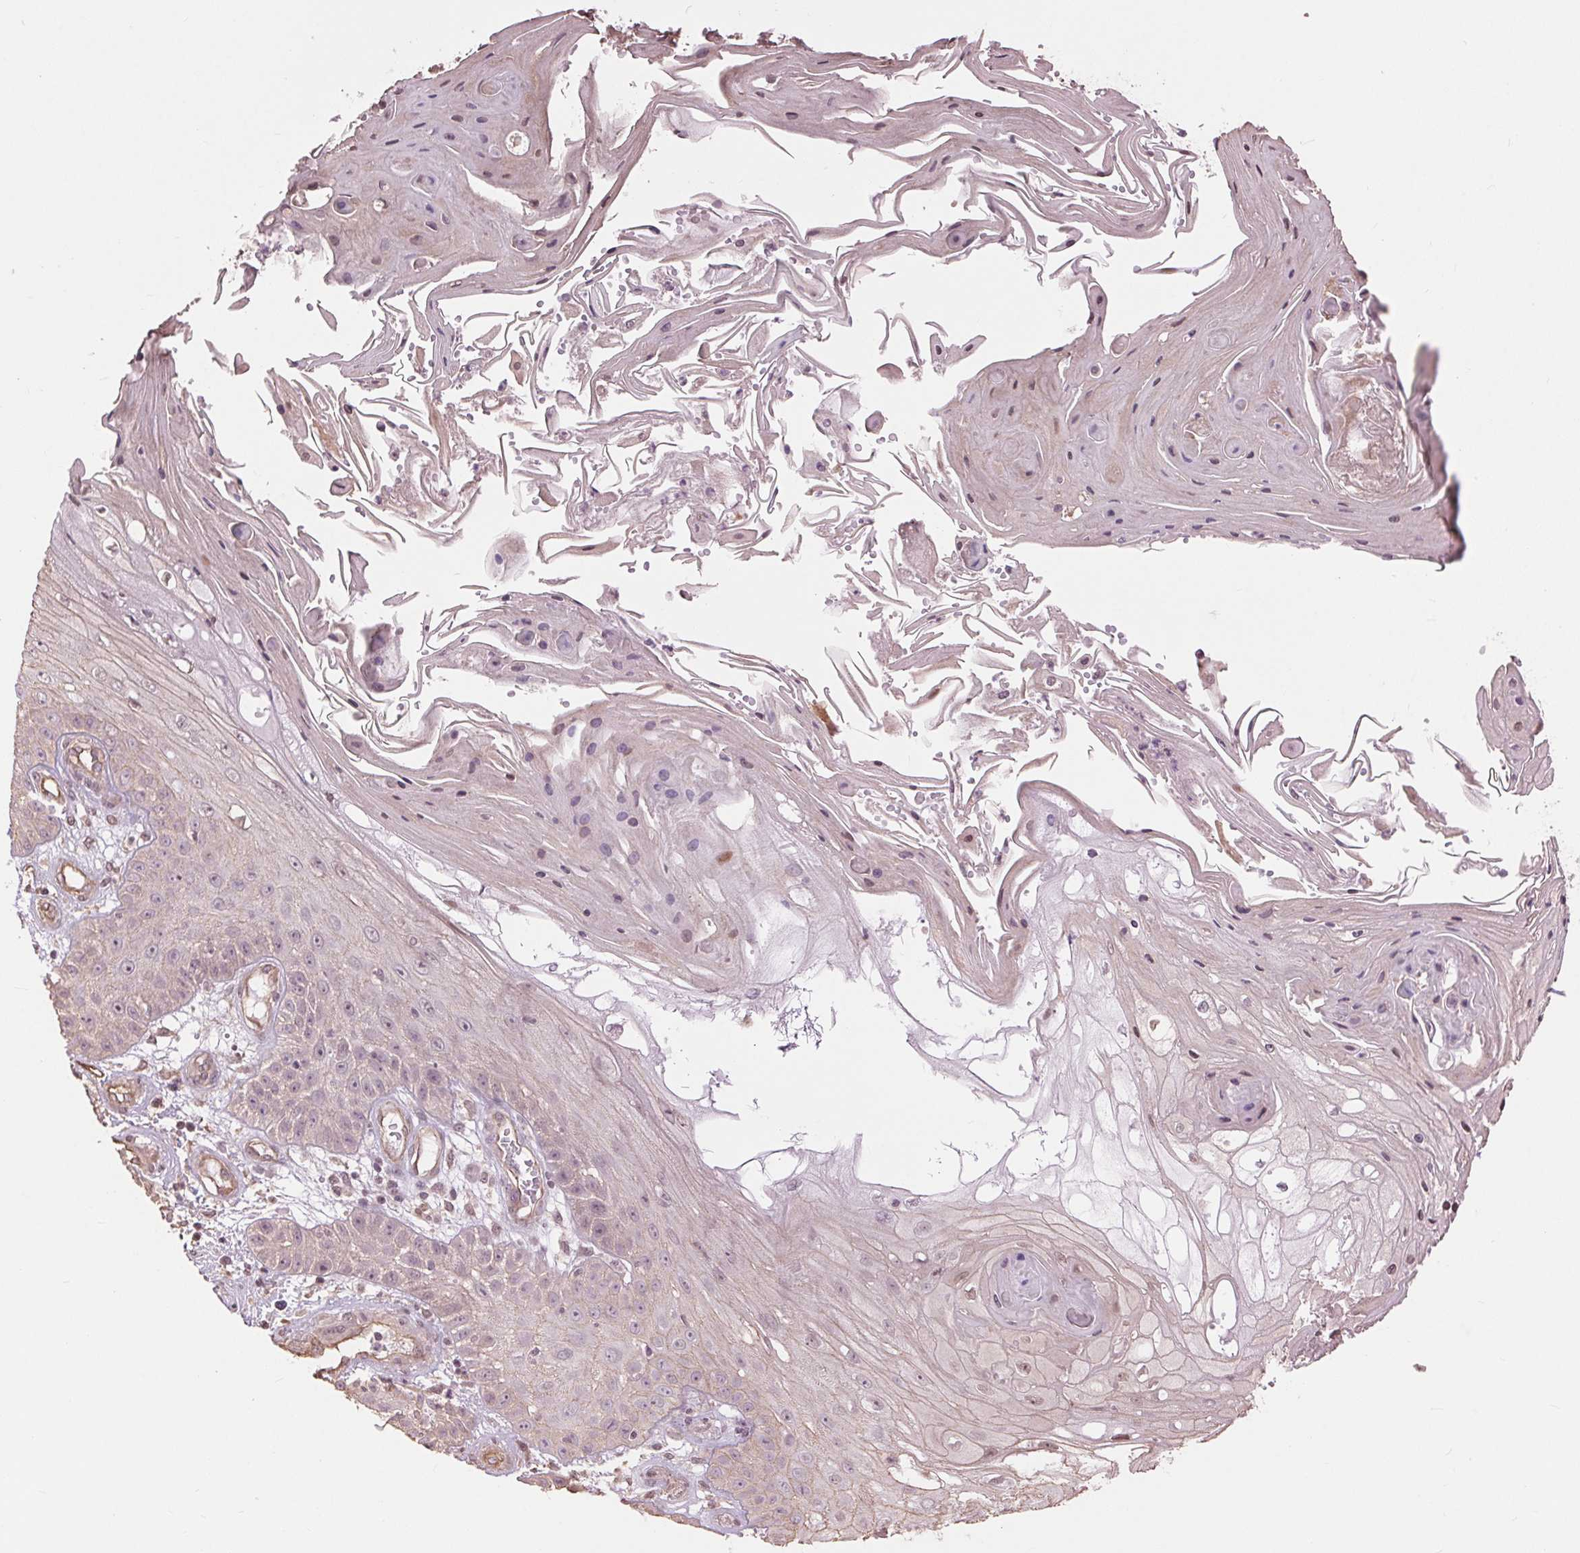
{"staining": {"intensity": "weak", "quantity": "<25%", "location": "nuclear"}, "tissue": "skin cancer", "cell_type": "Tumor cells", "image_type": "cancer", "snomed": [{"axis": "morphology", "description": "Squamous cell carcinoma, NOS"}, {"axis": "topography", "description": "Skin"}], "caption": "High magnification brightfield microscopy of skin squamous cell carcinoma stained with DAB (brown) and counterstained with hematoxylin (blue): tumor cells show no significant expression.", "gene": "PALM", "patient": {"sex": "male", "age": 70}}